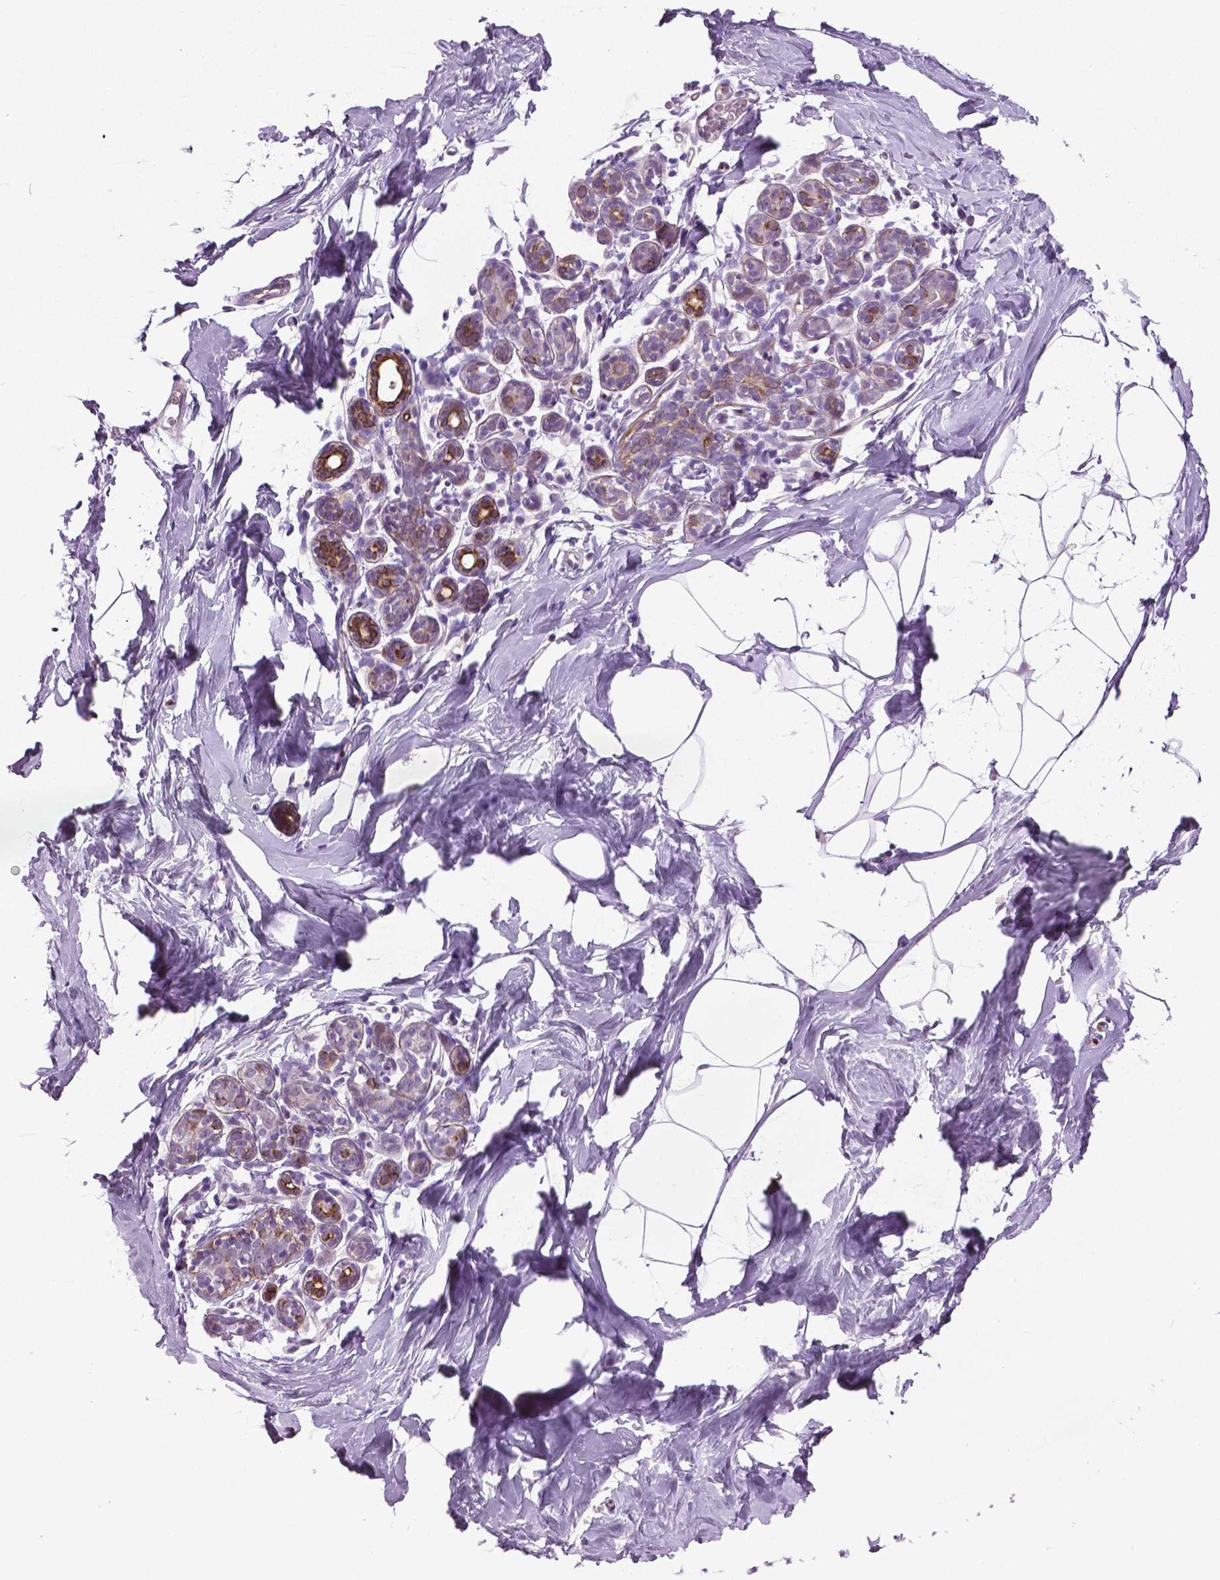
{"staining": {"intensity": "negative", "quantity": "none", "location": "none"}, "tissue": "breast", "cell_type": "Adipocytes", "image_type": "normal", "snomed": [{"axis": "morphology", "description": "Normal tissue, NOS"}, {"axis": "topography", "description": "Breast"}], "caption": "Breast stained for a protein using IHC exhibits no positivity adipocytes.", "gene": "PTGER3", "patient": {"sex": "female", "age": 32}}